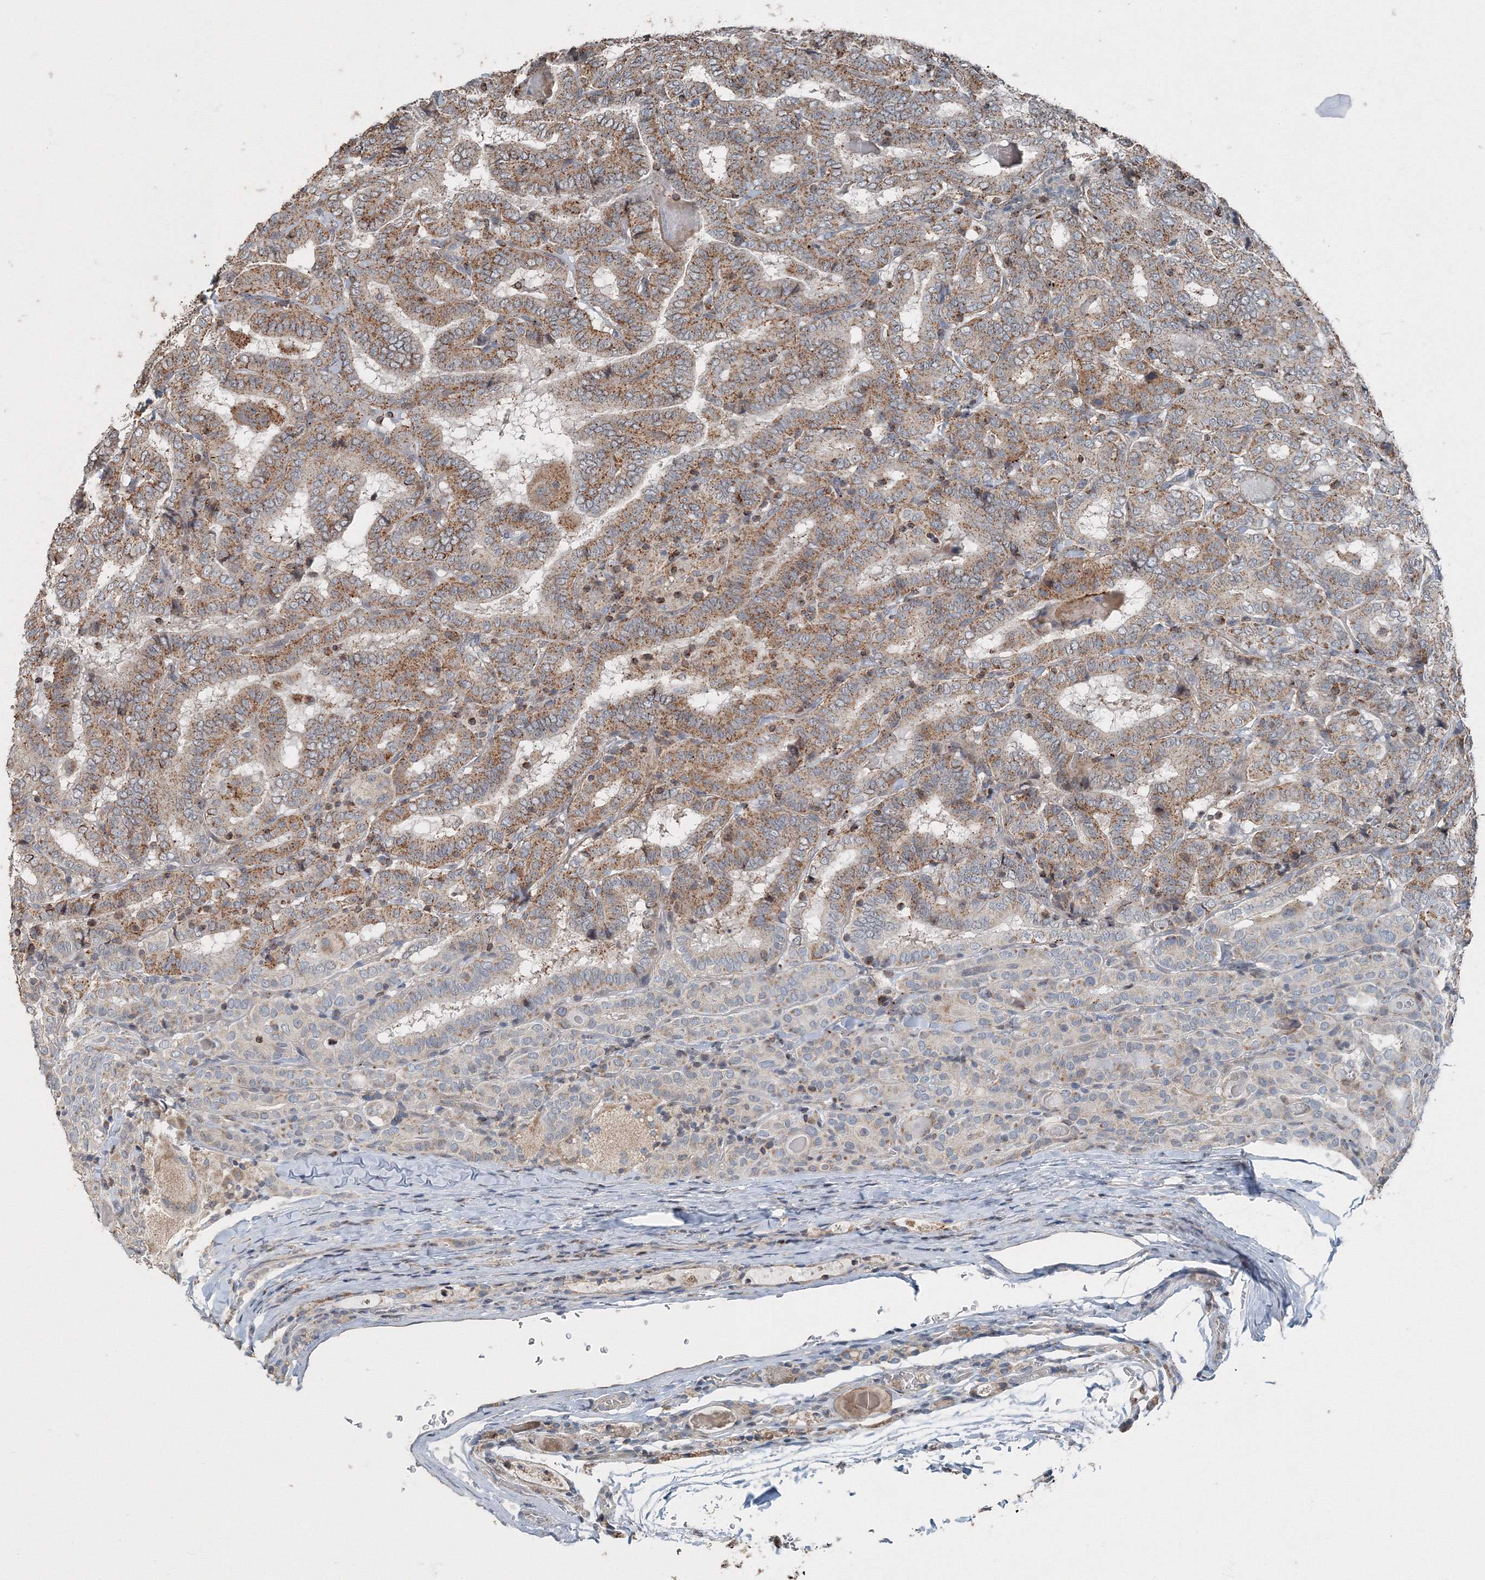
{"staining": {"intensity": "moderate", "quantity": ">75%", "location": "cytoplasmic/membranous"}, "tissue": "thyroid cancer", "cell_type": "Tumor cells", "image_type": "cancer", "snomed": [{"axis": "morphology", "description": "Papillary adenocarcinoma, NOS"}, {"axis": "topography", "description": "Thyroid gland"}], "caption": "High-power microscopy captured an immunohistochemistry histopathology image of papillary adenocarcinoma (thyroid), revealing moderate cytoplasmic/membranous positivity in approximately >75% of tumor cells.", "gene": "AASDH", "patient": {"sex": "female", "age": 72}}